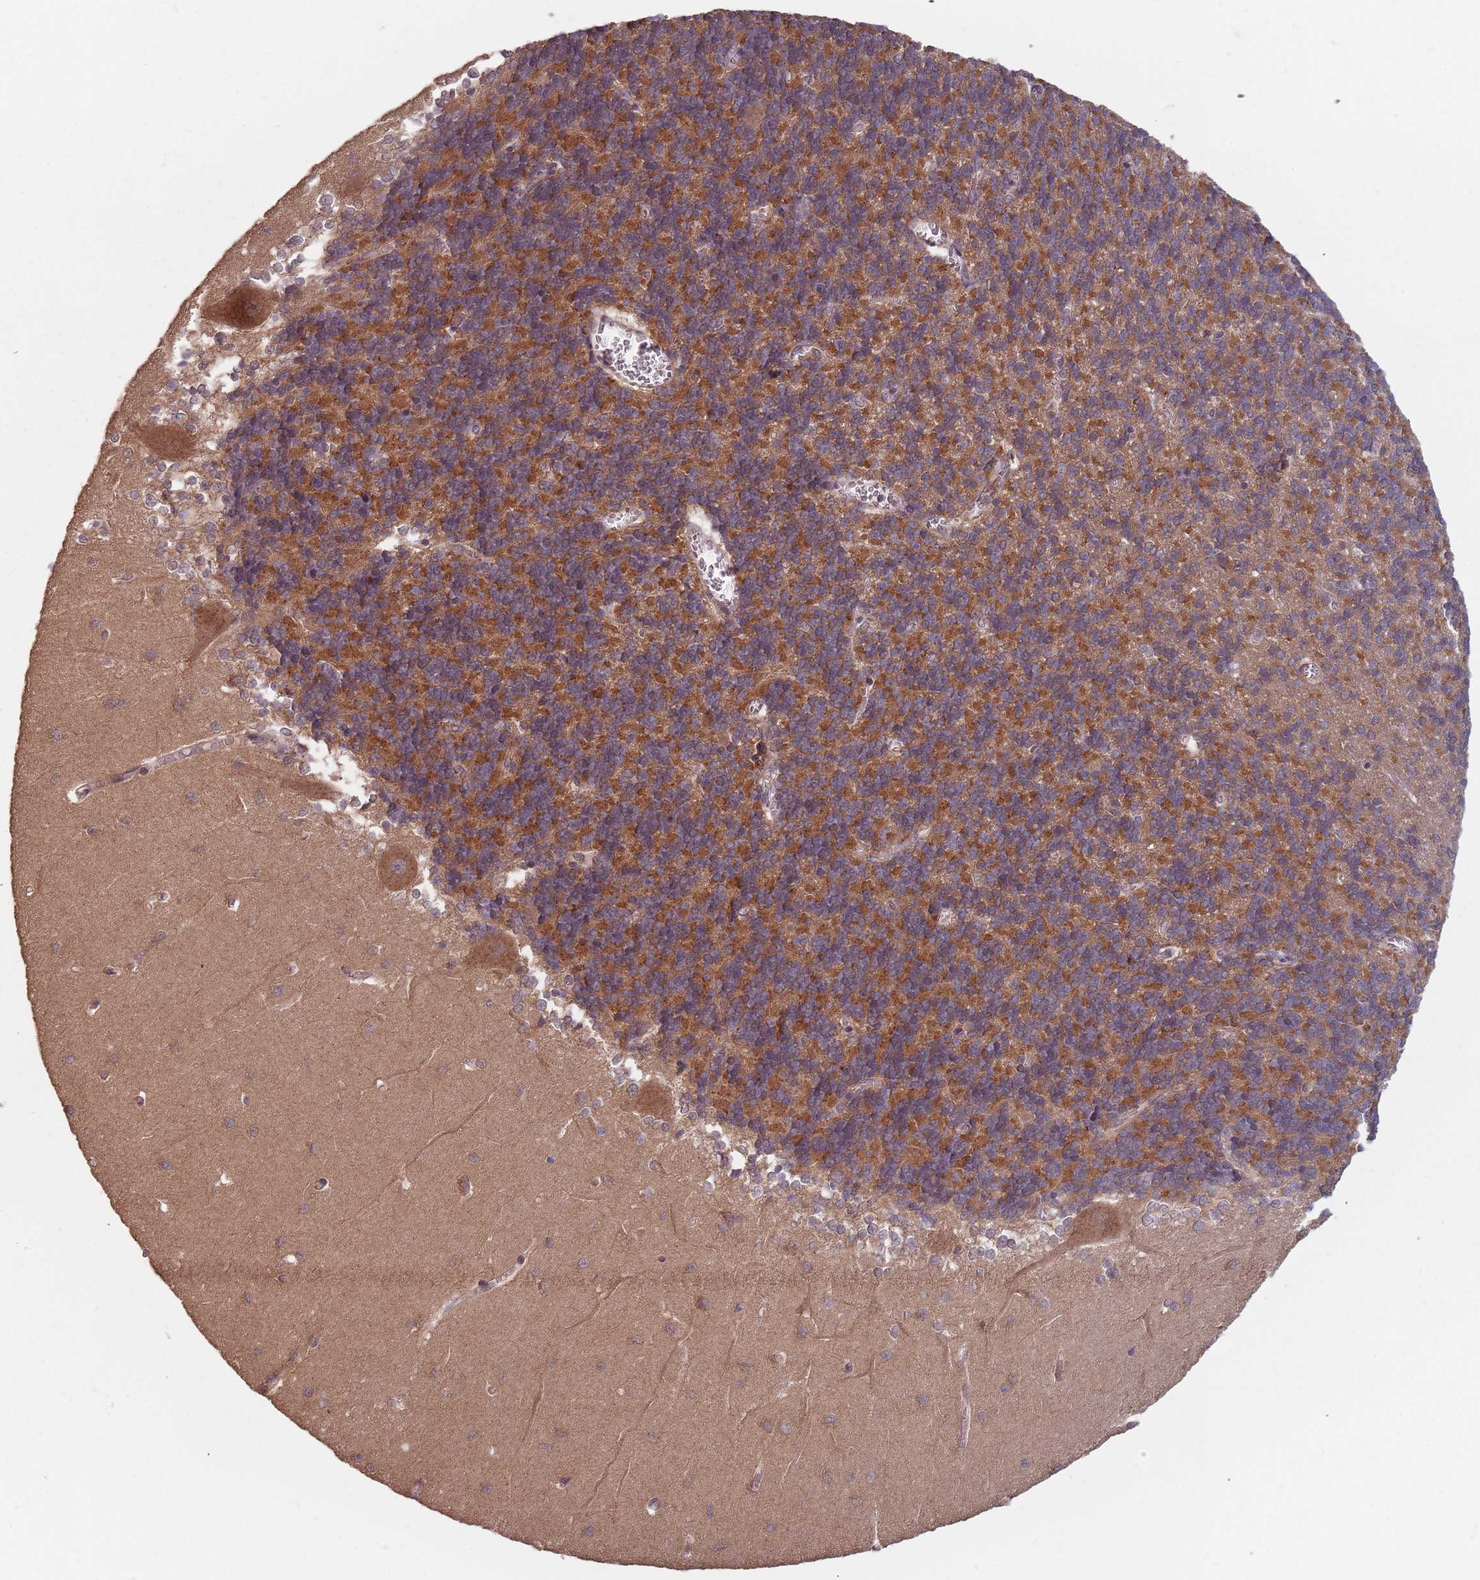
{"staining": {"intensity": "moderate", "quantity": "25%-75%", "location": "cytoplasmic/membranous"}, "tissue": "cerebellum", "cell_type": "Cells in granular layer", "image_type": "normal", "snomed": [{"axis": "morphology", "description": "Normal tissue, NOS"}, {"axis": "topography", "description": "Cerebellum"}], "caption": "A high-resolution micrograph shows IHC staining of normal cerebellum, which exhibits moderate cytoplasmic/membranous expression in about 25%-75% of cells in granular layer.", "gene": "C3orf14", "patient": {"sex": "male", "age": 37}}